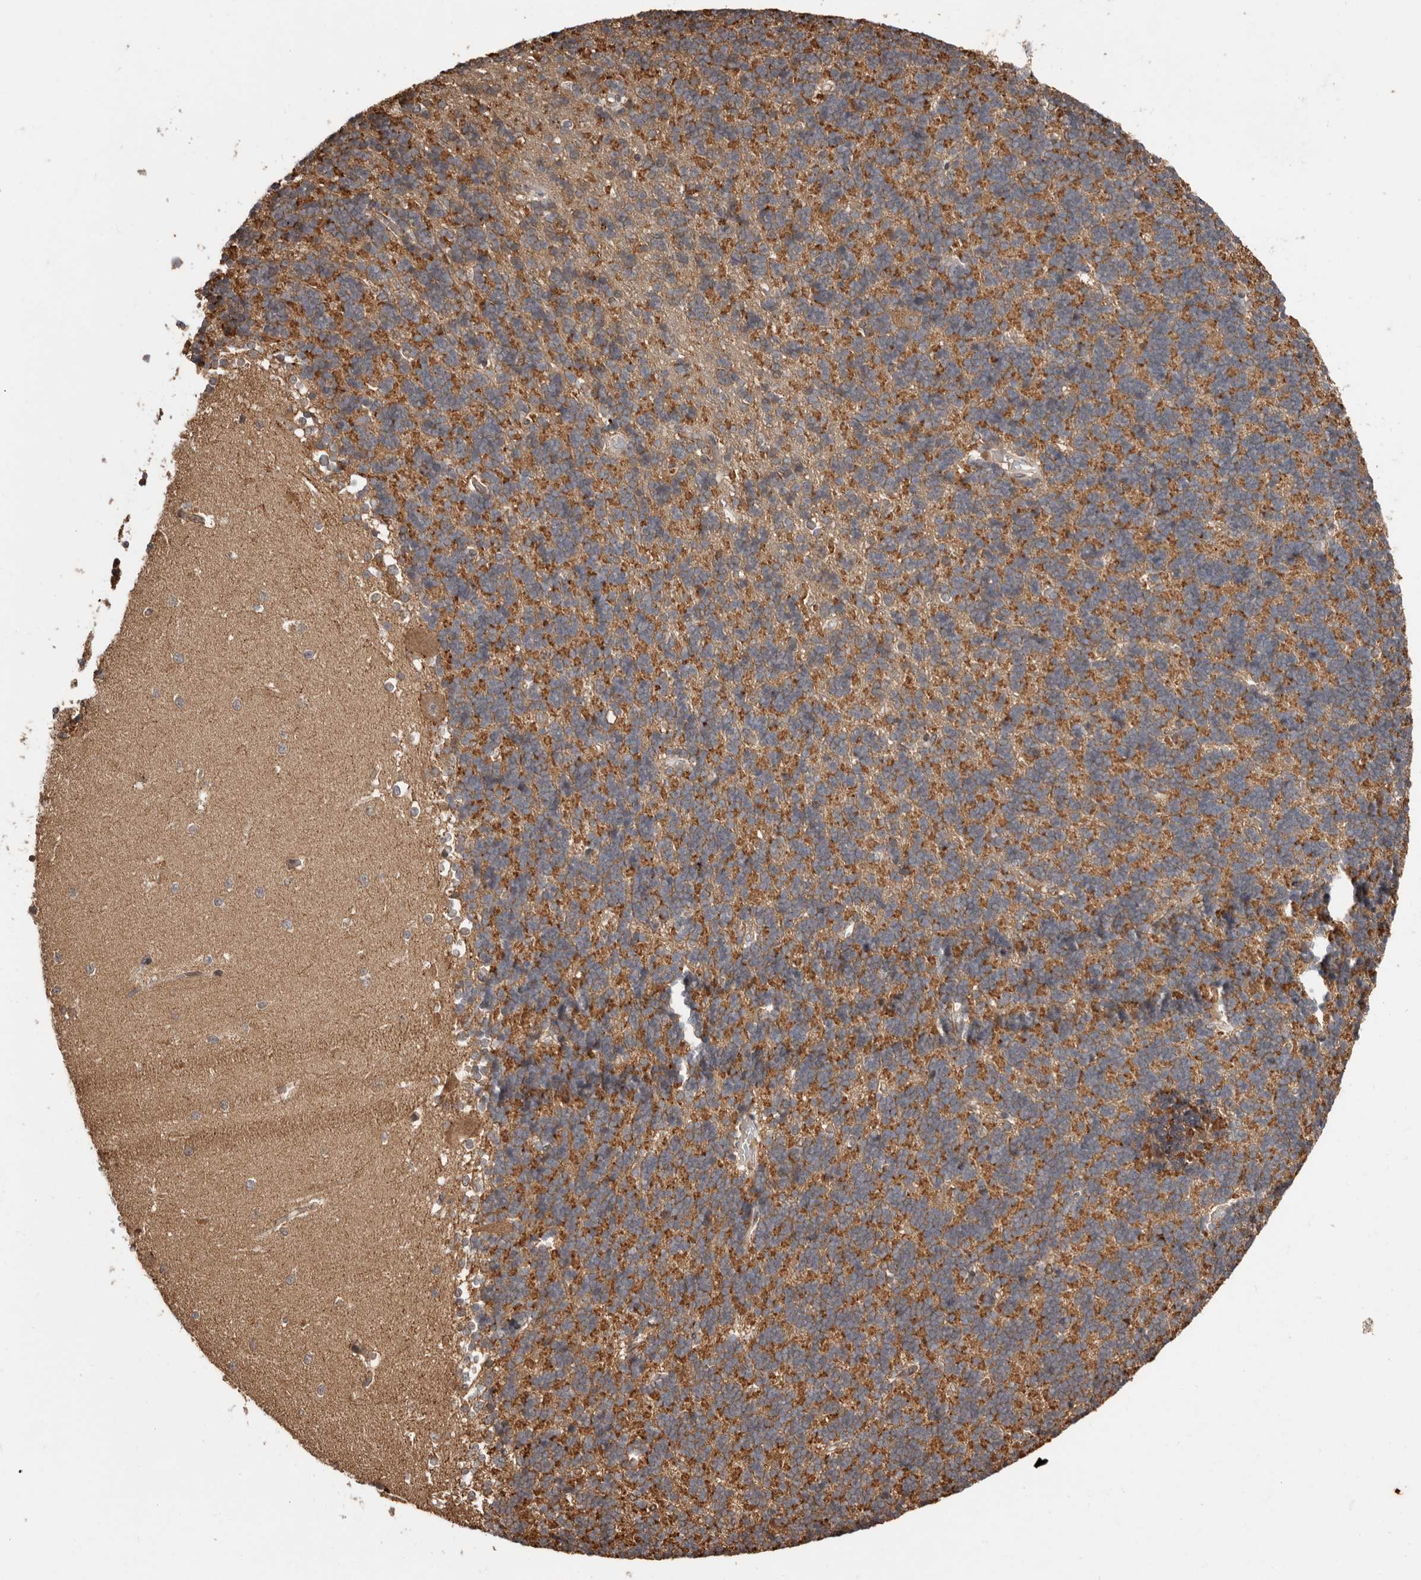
{"staining": {"intensity": "strong", "quantity": "25%-75%", "location": "cytoplasmic/membranous"}, "tissue": "cerebellum", "cell_type": "Cells in granular layer", "image_type": "normal", "snomed": [{"axis": "morphology", "description": "Normal tissue, NOS"}, {"axis": "topography", "description": "Cerebellum"}], "caption": "Protein staining of normal cerebellum exhibits strong cytoplasmic/membranous expression in approximately 25%-75% of cells in granular layer.", "gene": "RSPO2", "patient": {"sex": "male", "age": 37}}